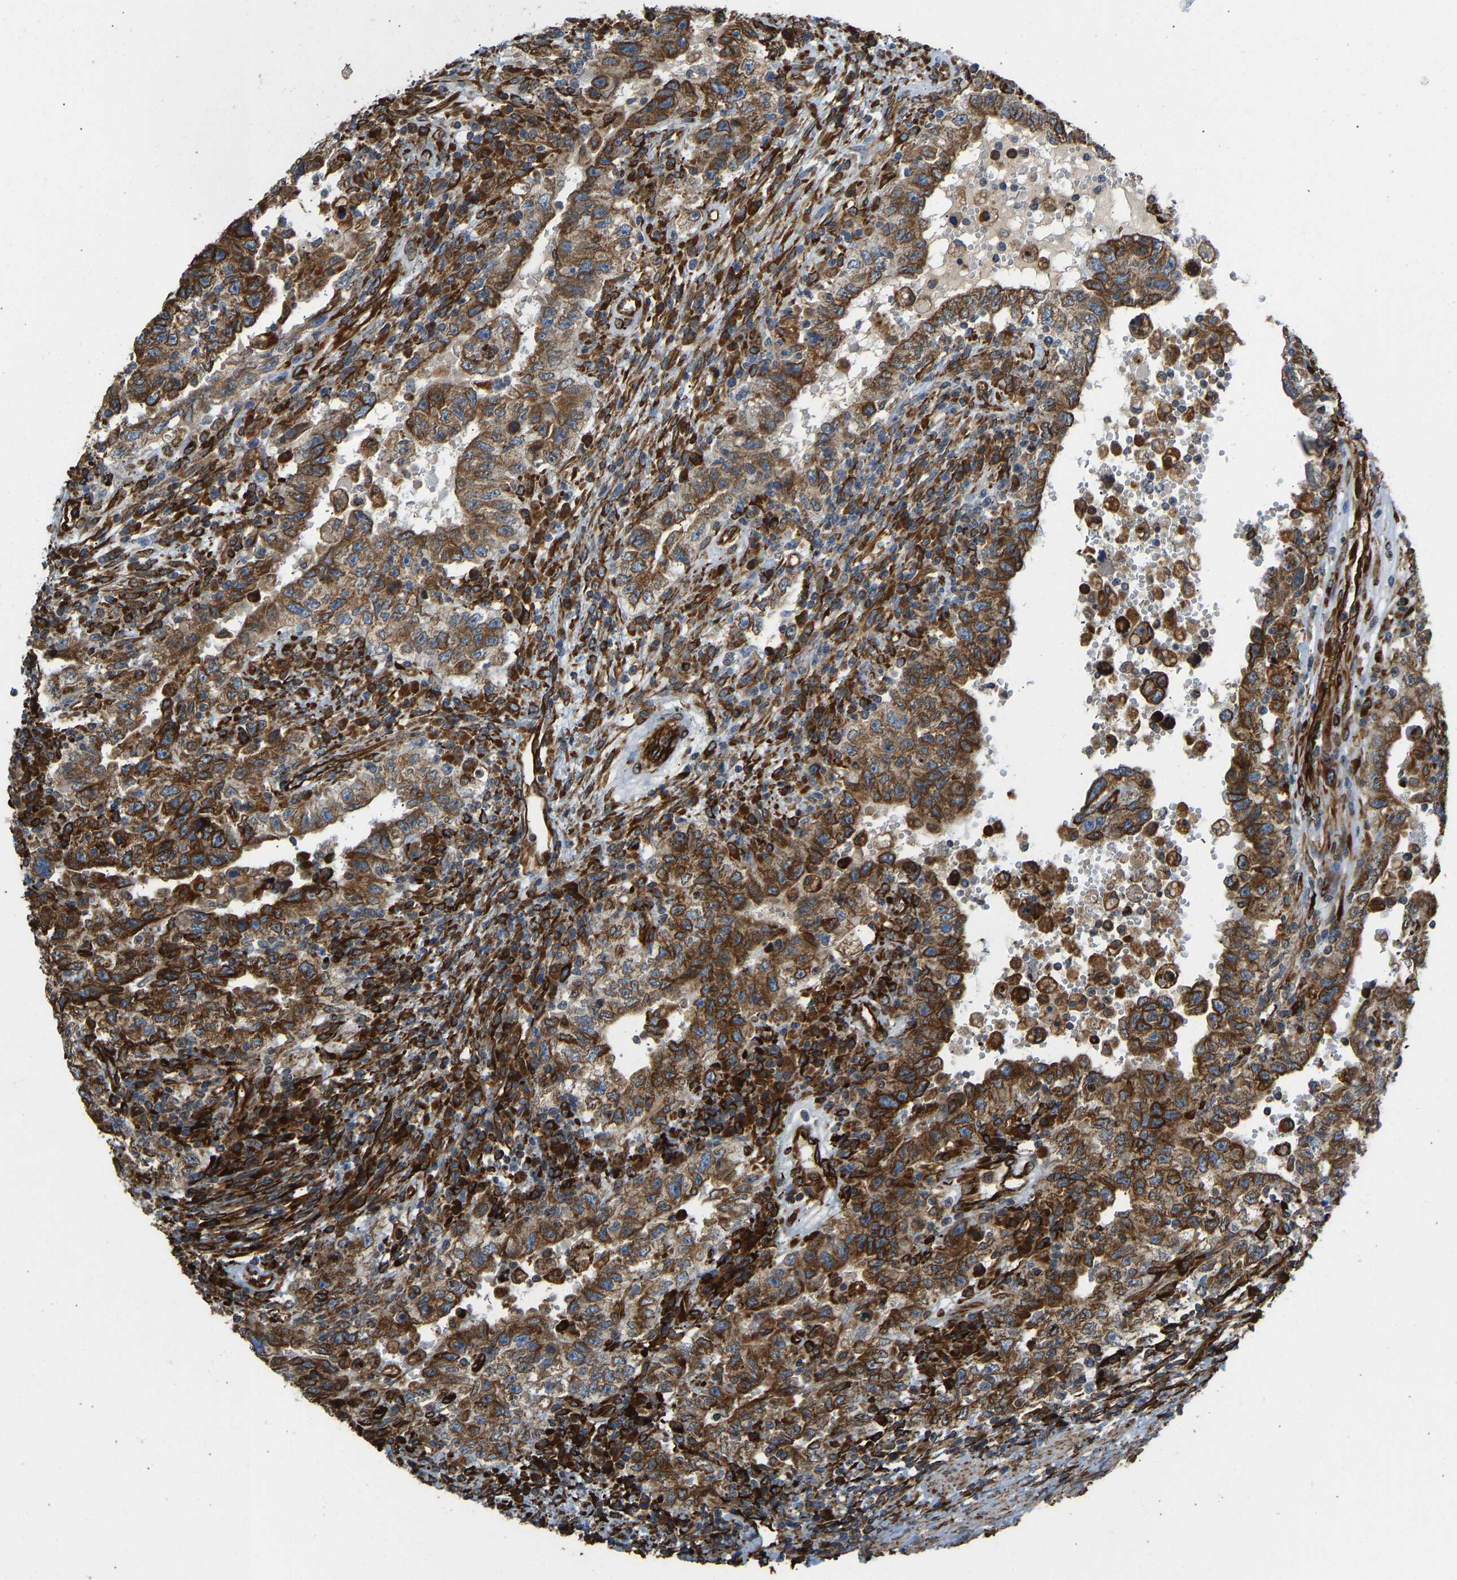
{"staining": {"intensity": "strong", "quantity": ">75%", "location": "cytoplasmic/membranous"}, "tissue": "testis cancer", "cell_type": "Tumor cells", "image_type": "cancer", "snomed": [{"axis": "morphology", "description": "Carcinoma, Embryonal, NOS"}, {"axis": "topography", "description": "Testis"}], "caption": "Protein staining of testis embryonal carcinoma tissue reveals strong cytoplasmic/membranous expression in about >75% of tumor cells. Immunohistochemistry stains the protein of interest in brown and the nuclei are stained blue.", "gene": "BEX3", "patient": {"sex": "male", "age": 26}}